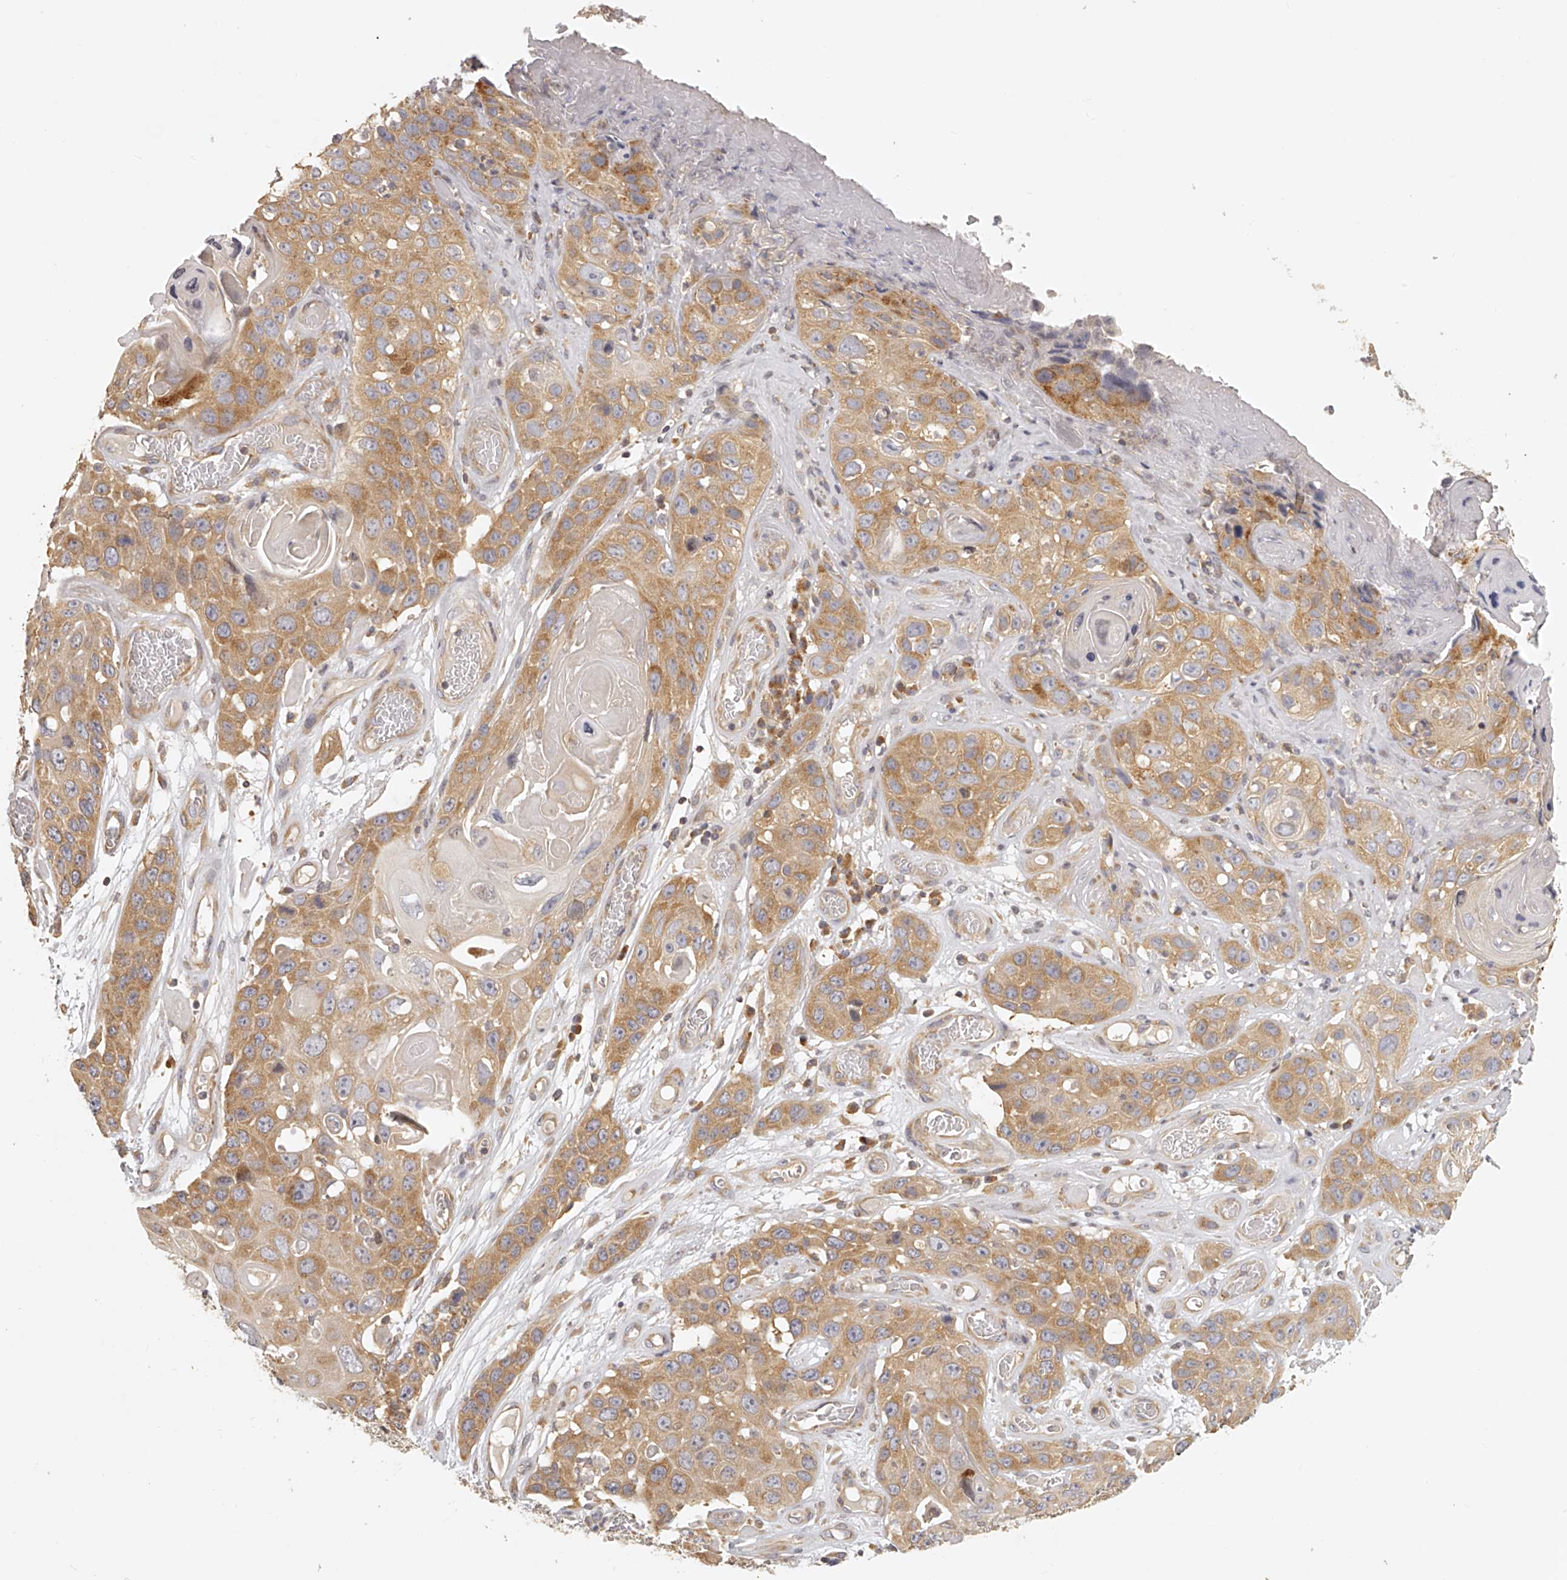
{"staining": {"intensity": "moderate", "quantity": ">75%", "location": "cytoplasmic/membranous"}, "tissue": "skin cancer", "cell_type": "Tumor cells", "image_type": "cancer", "snomed": [{"axis": "morphology", "description": "Squamous cell carcinoma, NOS"}, {"axis": "topography", "description": "Skin"}], "caption": "Skin squamous cell carcinoma stained with DAB immunohistochemistry (IHC) displays medium levels of moderate cytoplasmic/membranous expression in about >75% of tumor cells.", "gene": "EIF3I", "patient": {"sex": "male", "age": 55}}